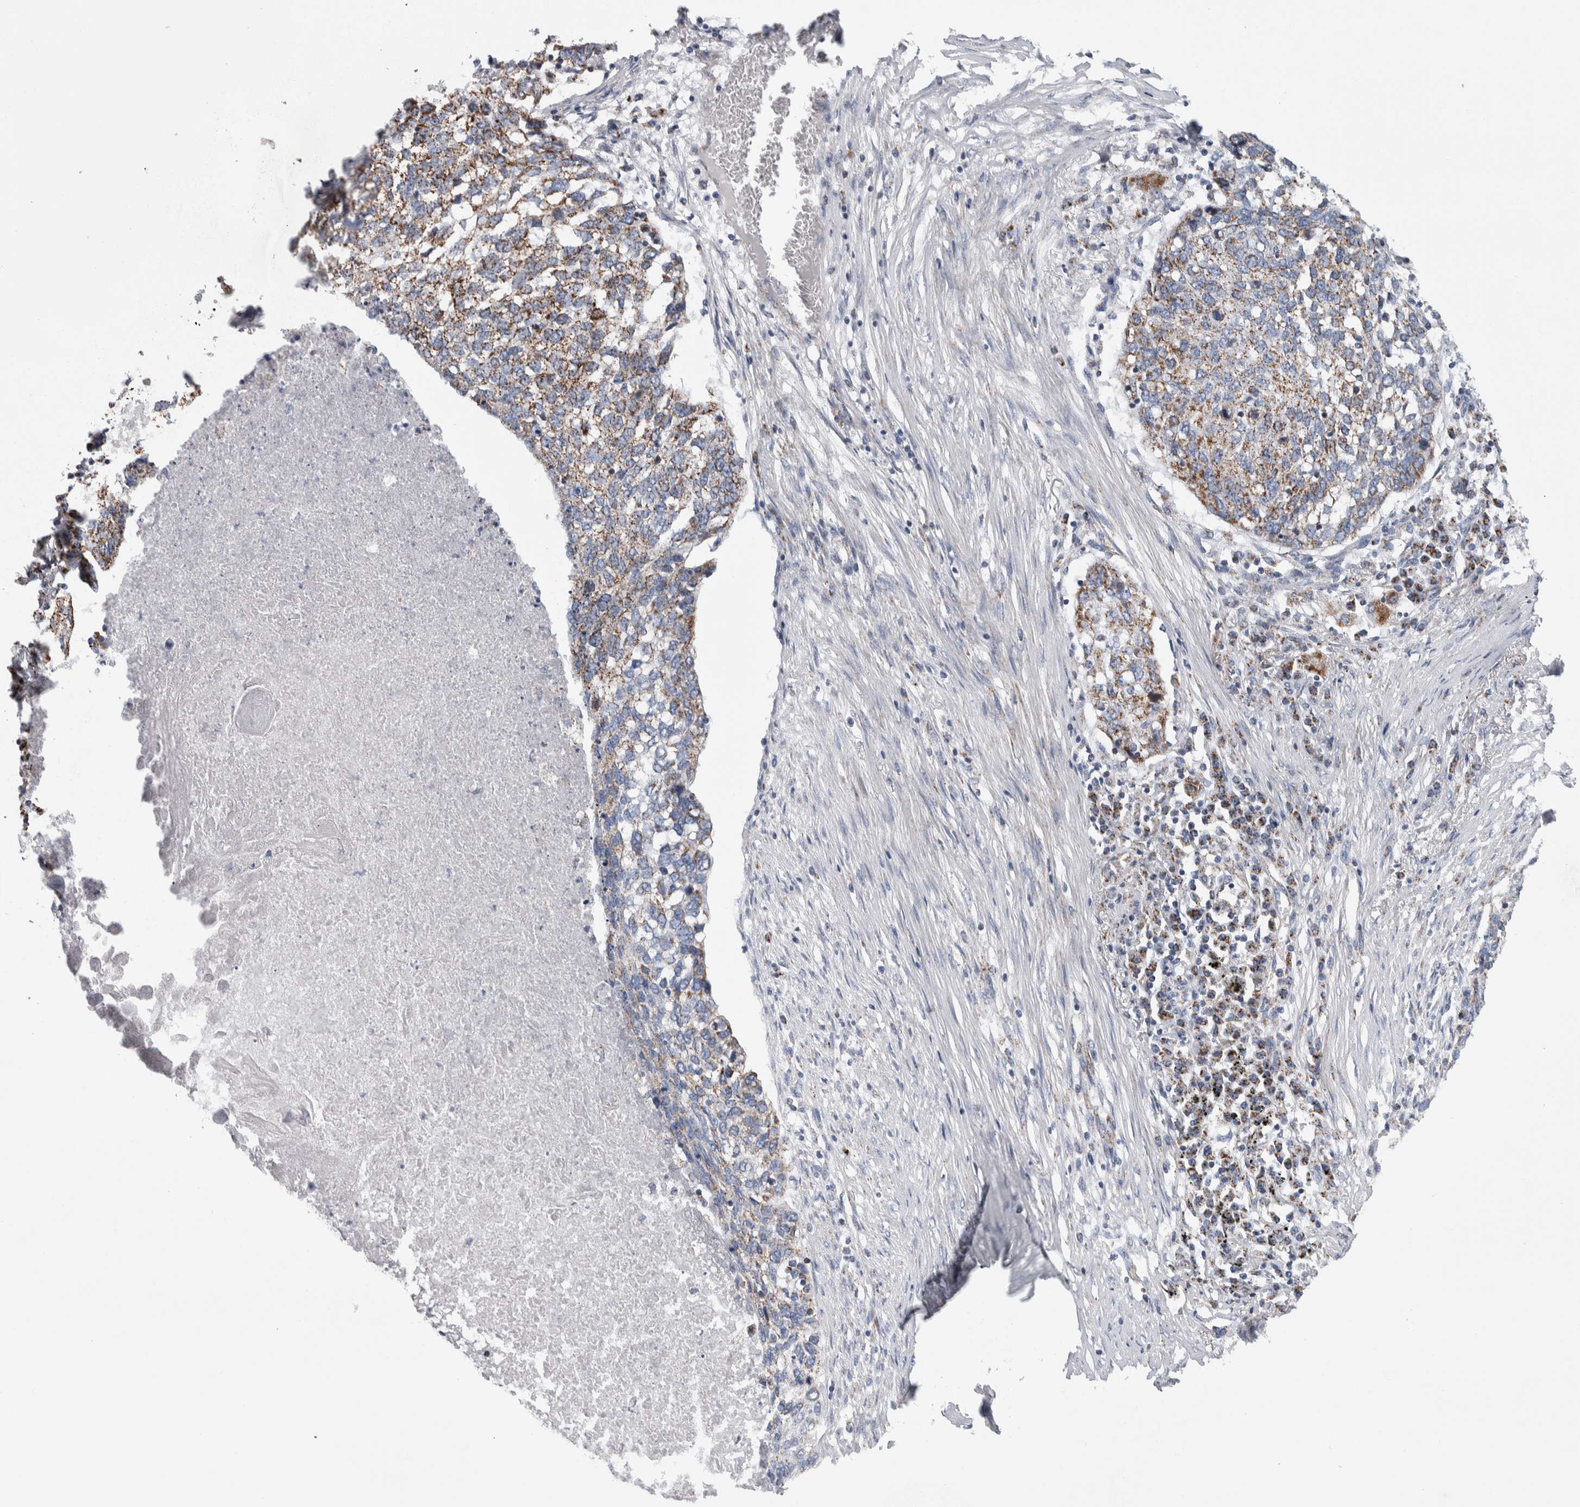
{"staining": {"intensity": "moderate", "quantity": ">75%", "location": "cytoplasmic/membranous"}, "tissue": "lung cancer", "cell_type": "Tumor cells", "image_type": "cancer", "snomed": [{"axis": "morphology", "description": "Squamous cell carcinoma, NOS"}, {"axis": "topography", "description": "Lung"}], "caption": "Protein staining of lung cancer tissue shows moderate cytoplasmic/membranous positivity in about >75% of tumor cells.", "gene": "ETFA", "patient": {"sex": "female", "age": 63}}